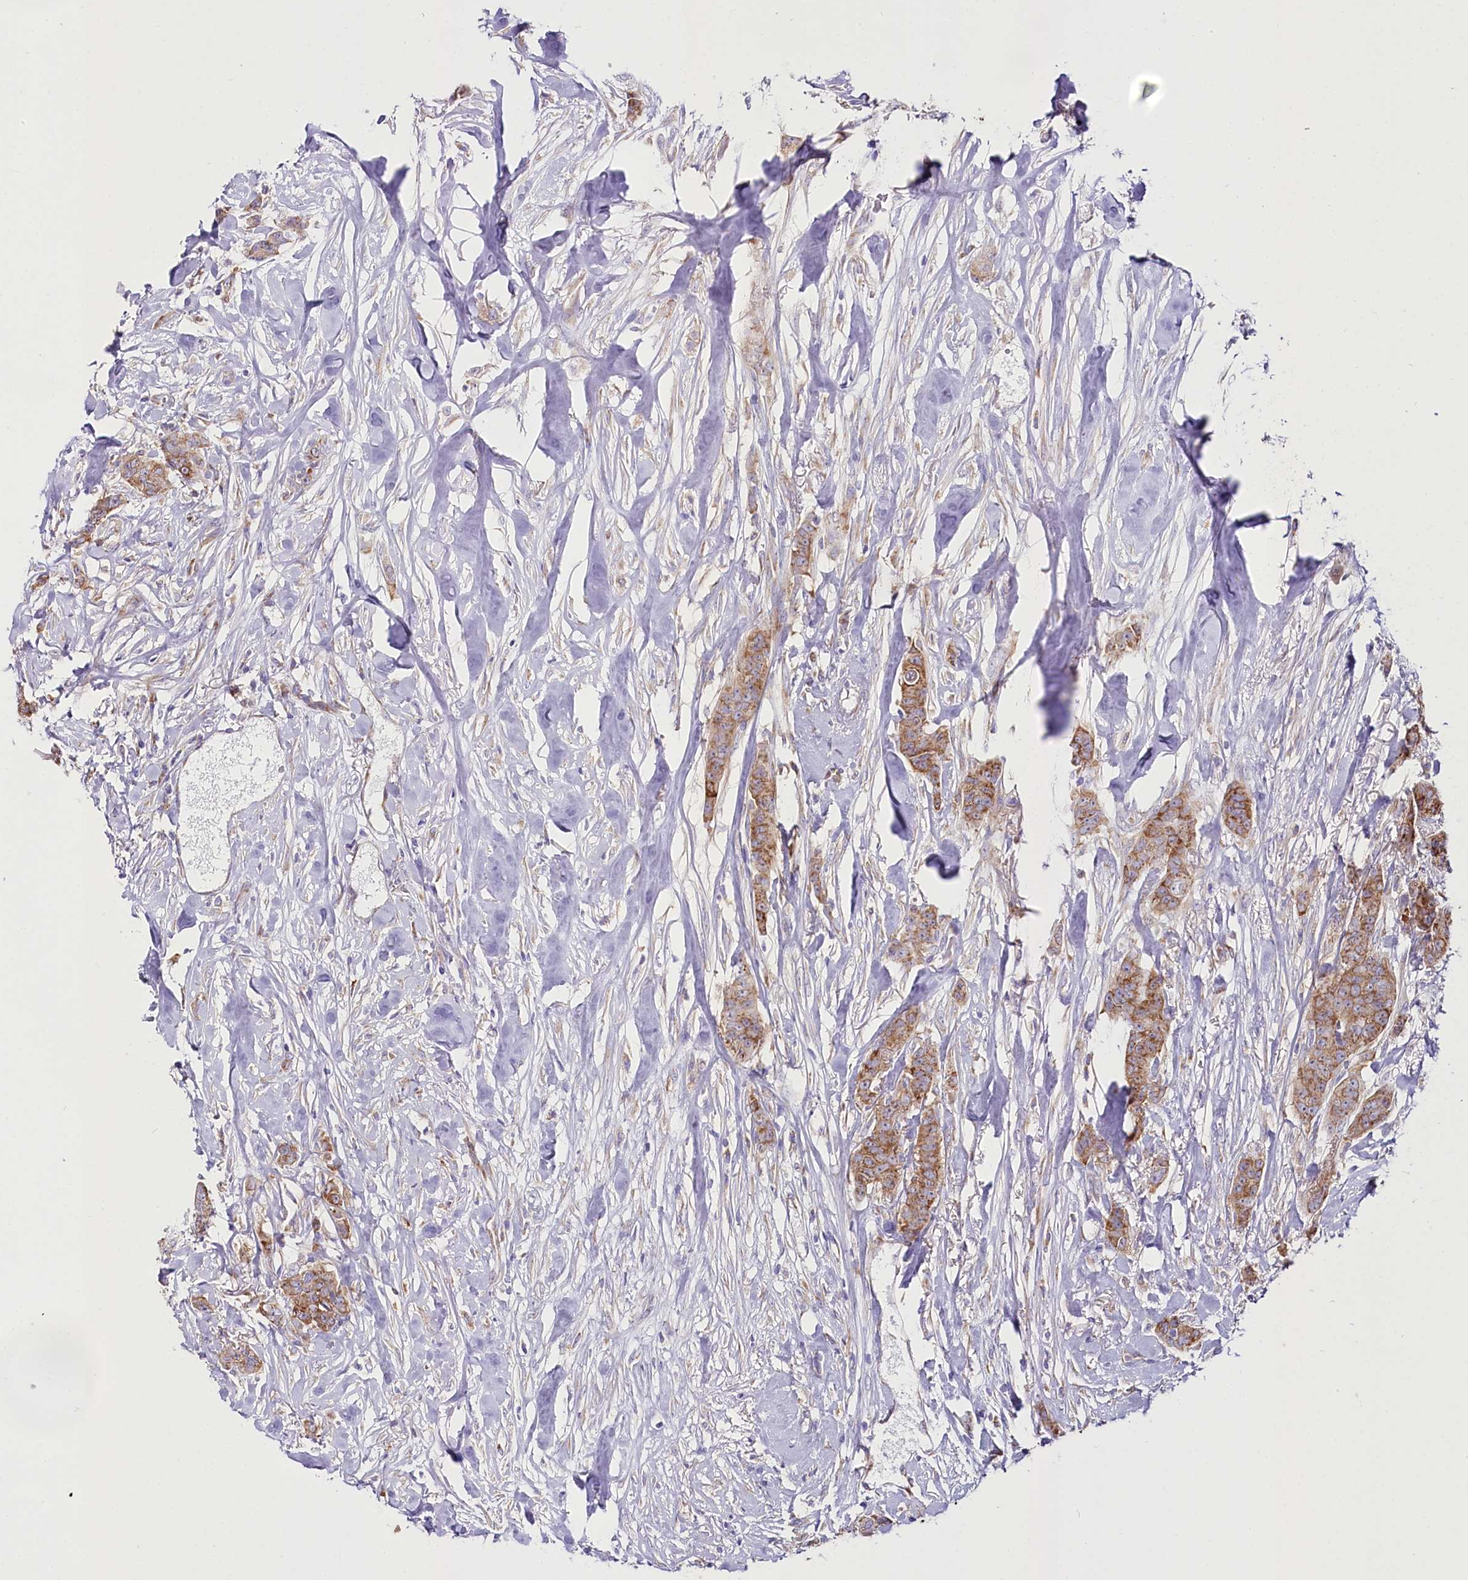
{"staining": {"intensity": "moderate", "quantity": ">75%", "location": "cytoplasmic/membranous"}, "tissue": "breast cancer", "cell_type": "Tumor cells", "image_type": "cancer", "snomed": [{"axis": "morphology", "description": "Duct carcinoma"}, {"axis": "topography", "description": "Breast"}], "caption": "The image exhibits staining of infiltrating ductal carcinoma (breast), revealing moderate cytoplasmic/membranous protein positivity (brown color) within tumor cells. Immunohistochemistry (ihc) stains the protein of interest in brown and the nuclei are stained blue.", "gene": "THUMPD3", "patient": {"sex": "female", "age": 40}}